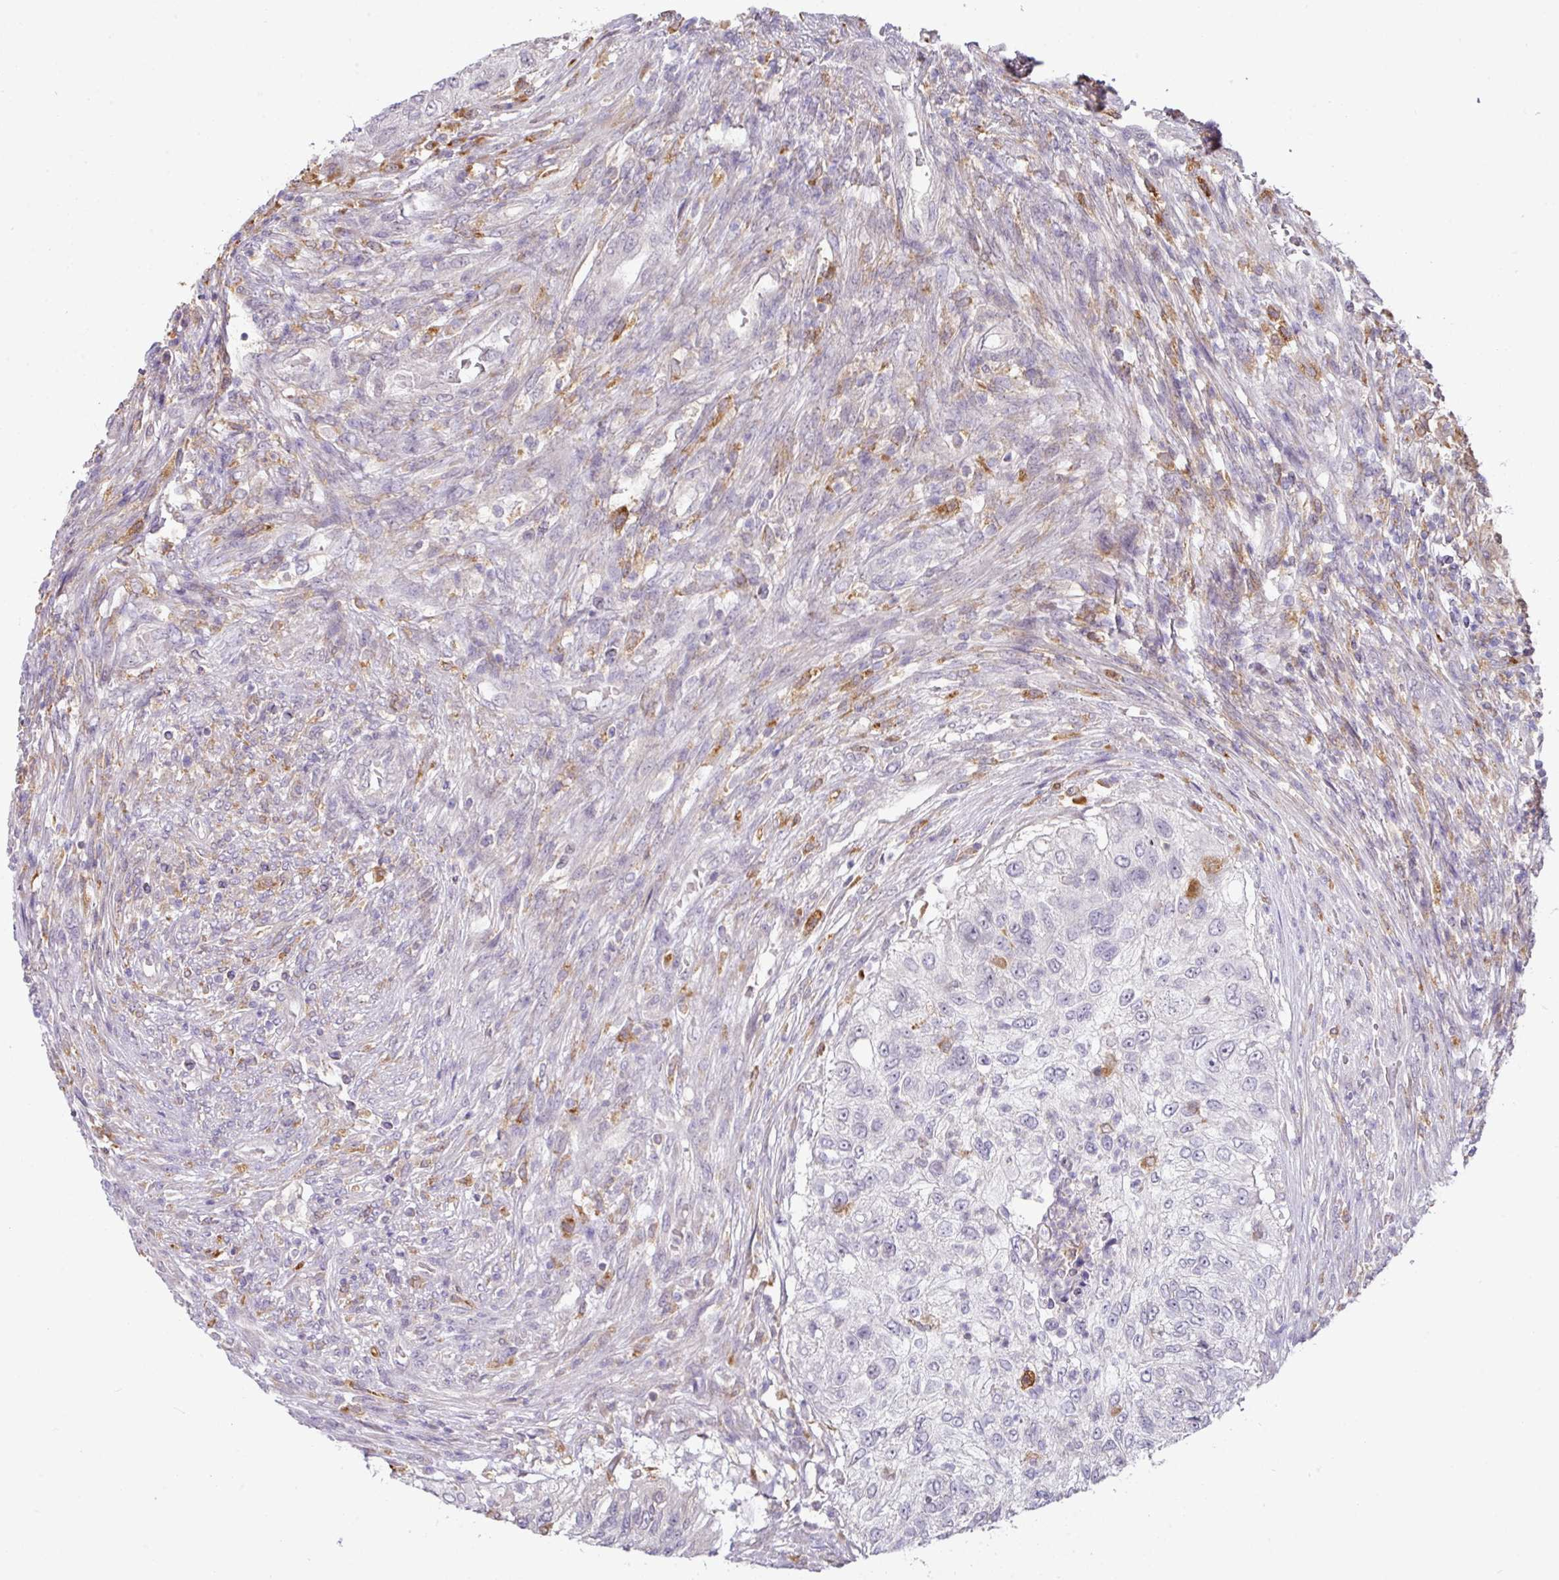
{"staining": {"intensity": "negative", "quantity": "none", "location": "none"}, "tissue": "urothelial cancer", "cell_type": "Tumor cells", "image_type": "cancer", "snomed": [{"axis": "morphology", "description": "Urothelial carcinoma, High grade"}, {"axis": "topography", "description": "Urinary bladder"}], "caption": "Tumor cells are negative for brown protein staining in high-grade urothelial carcinoma. (DAB (3,3'-diaminobenzidine) immunohistochemistry (IHC) with hematoxylin counter stain).", "gene": "GCNT7", "patient": {"sex": "female", "age": 60}}